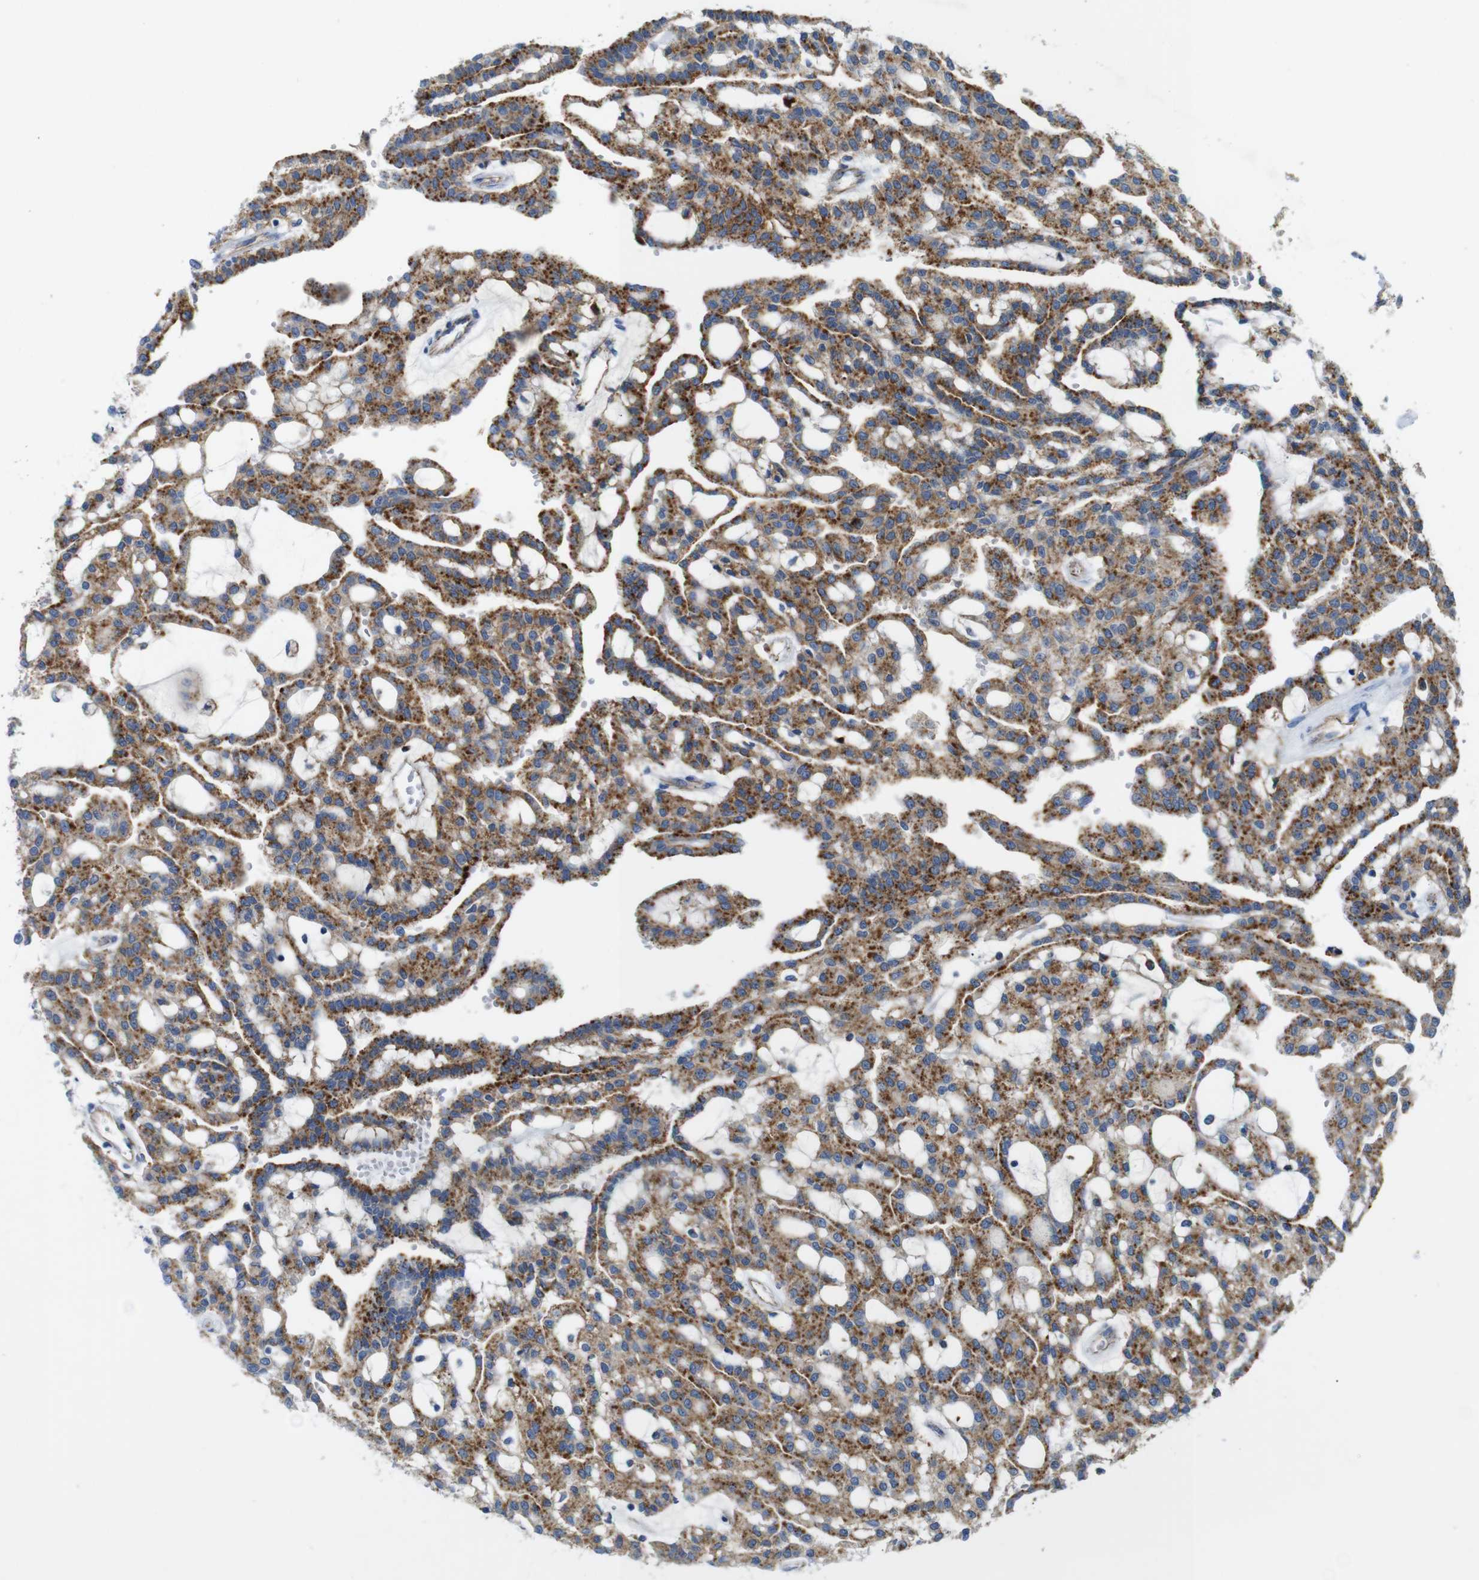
{"staining": {"intensity": "moderate", "quantity": ">75%", "location": "cytoplasmic/membranous"}, "tissue": "renal cancer", "cell_type": "Tumor cells", "image_type": "cancer", "snomed": [{"axis": "morphology", "description": "Adenocarcinoma, NOS"}, {"axis": "topography", "description": "Kidney"}], "caption": "Moderate cytoplasmic/membranous staining for a protein is seen in about >75% of tumor cells of renal cancer using IHC.", "gene": "NHLRC3", "patient": {"sex": "male", "age": 63}}